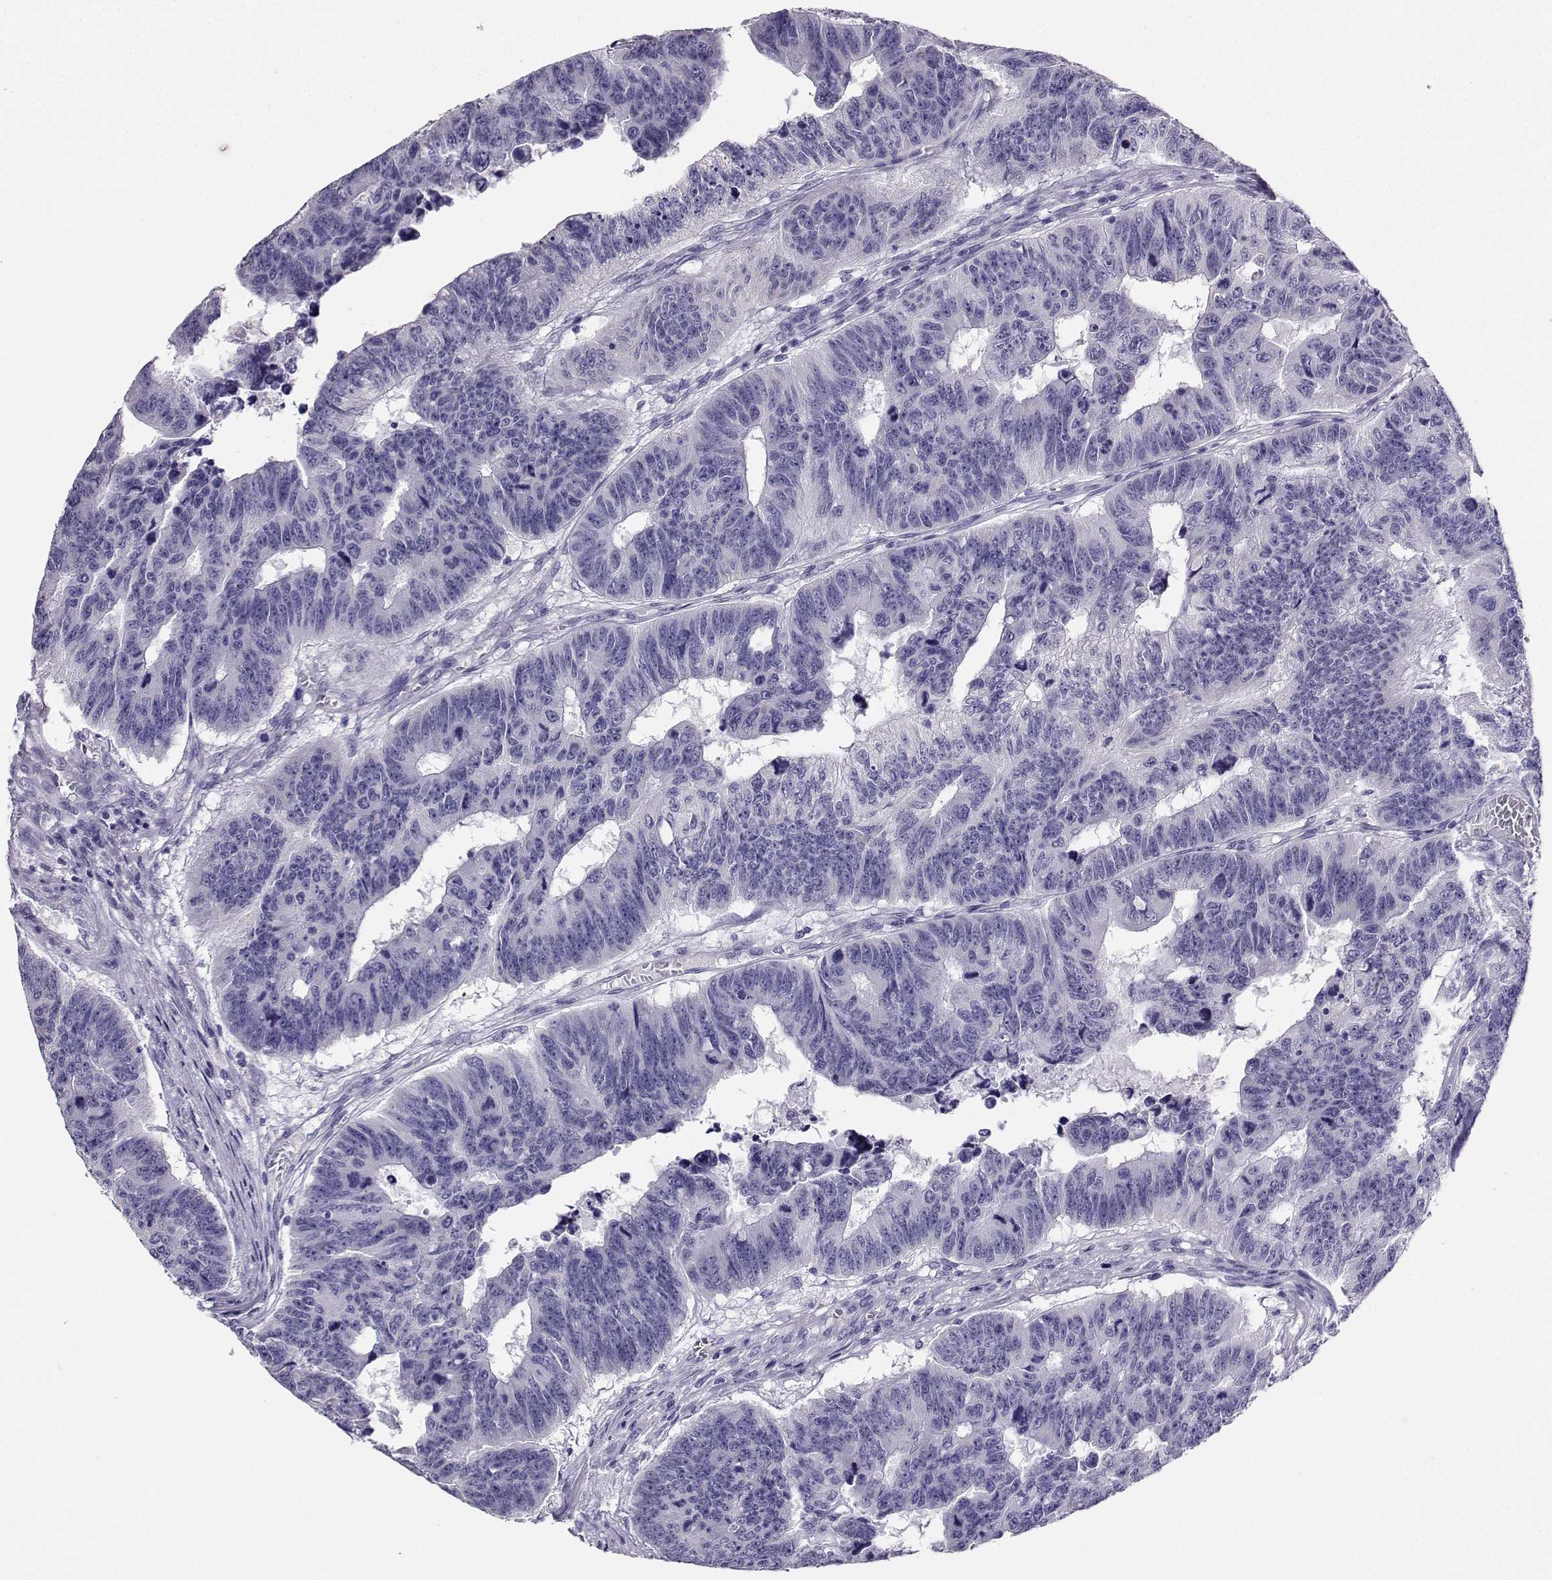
{"staining": {"intensity": "negative", "quantity": "none", "location": "none"}, "tissue": "colorectal cancer", "cell_type": "Tumor cells", "image_type": "cancer", "snomed": [{"axis": "morphology", "description": "Adenocarcinoma, NOS"}, {"axis": "topography", "description": "Appendix"}, {"axis": "topography", "description": "Colon"}, {"axis": "topography", "description": "Cecum"}, {"axis": "topography", "description": "Colon asc"}], "caption": "Immunohistochemical staining of adenocarcinoma (colorectal) exhibits no significant positivity in tumor cells. Nuclei are stained in blue.", "gene": "AVP", "patient": {"sex": "female", "age": 85}}